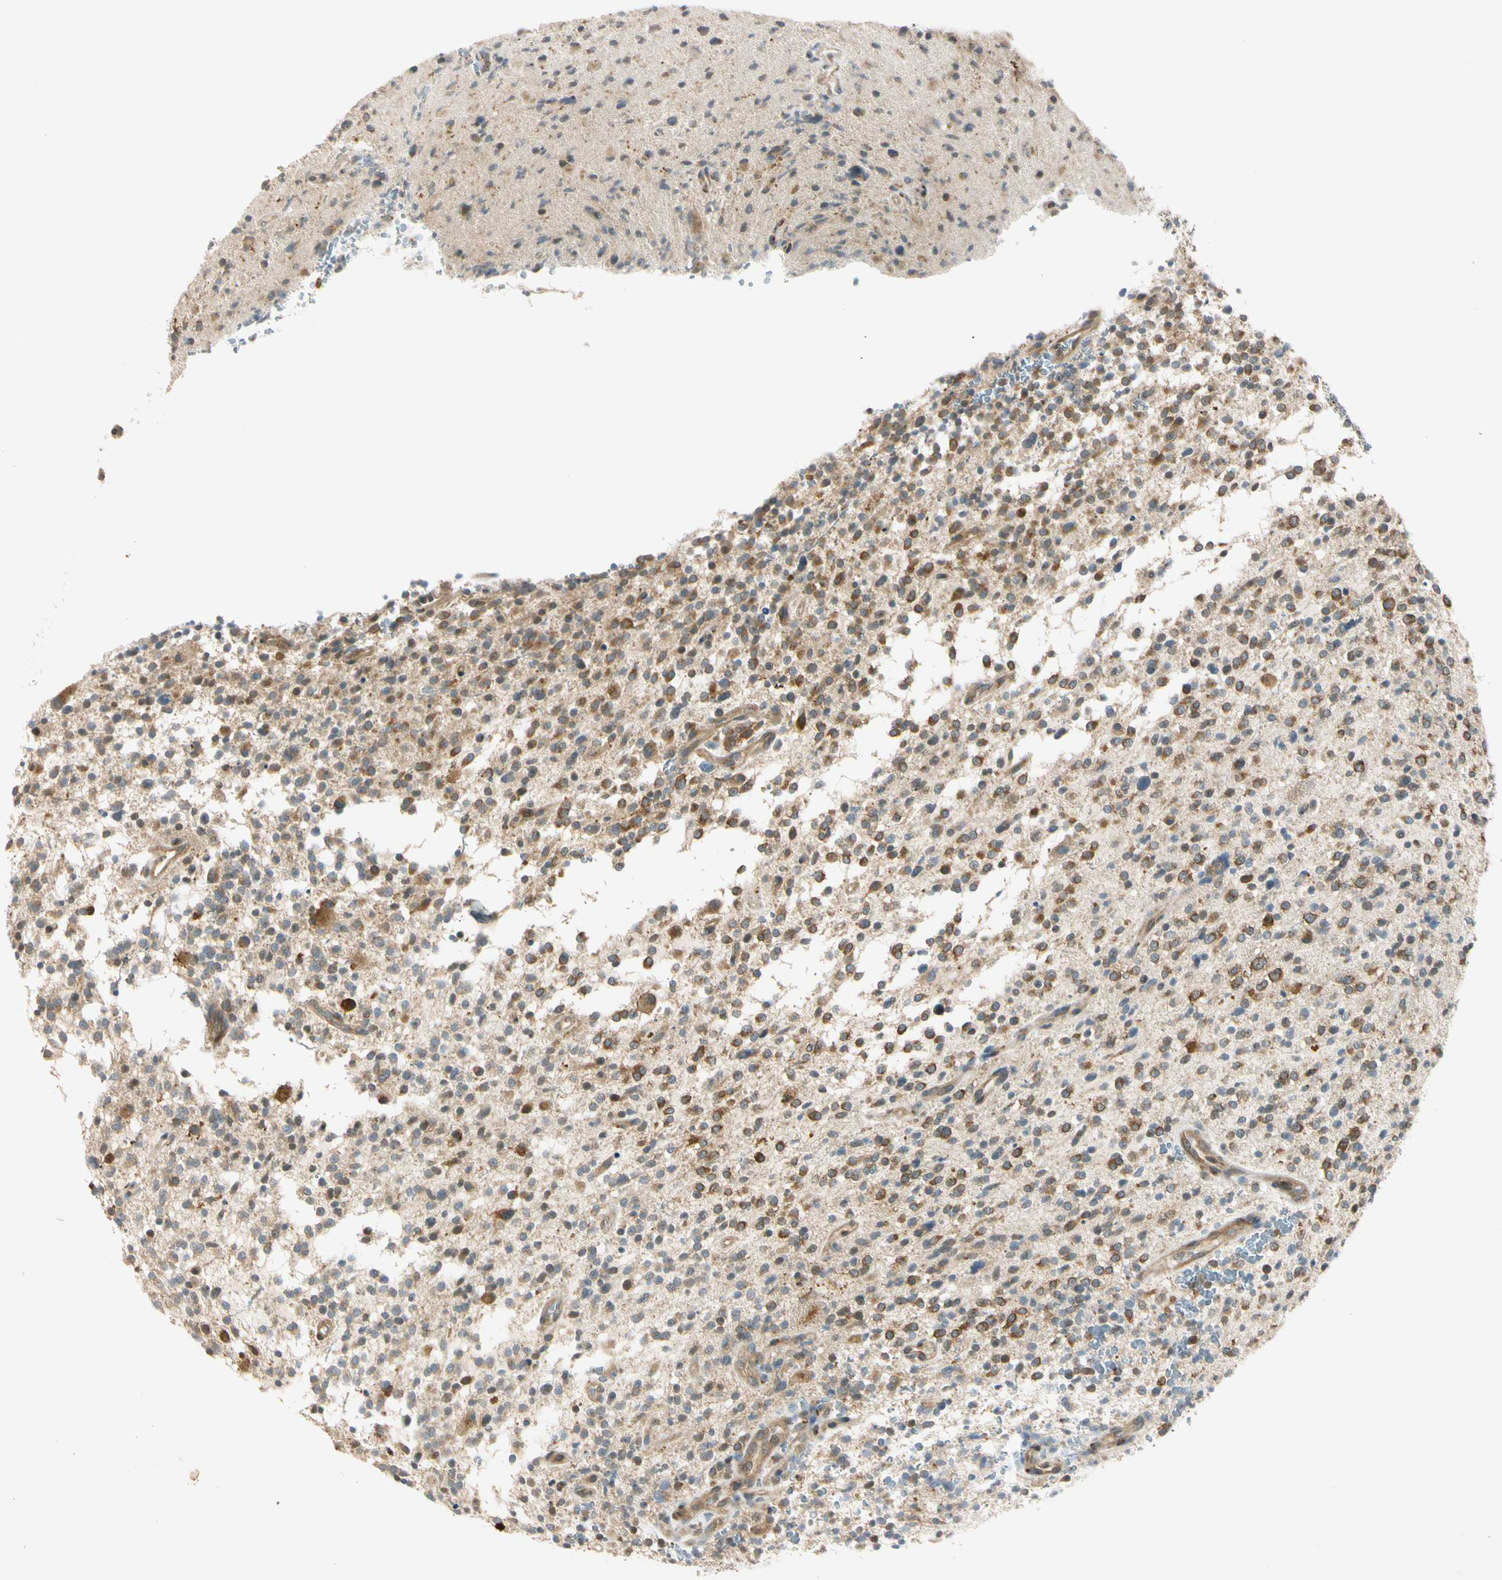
{"staining": {"intensity": "moderate", "quantity": ">75%", "location": "cytoplasmic/membranous"}, "tissue": "glioma", "cell_type": "Tumor cells", "image_type": "cancer", "snomed": [{"axis": "morphology", "description": "Glioma, malignant, High grade"}, {"axis": "topography", "description": "Brain"}], "caption": "A medium amount of moderate cytoplasmic/membranous staining is seen in approximately >75% of tumor cells in glioma tissue.", "gene": "RPS6KB2", "patient": {"sex": "male", "age": 48}}